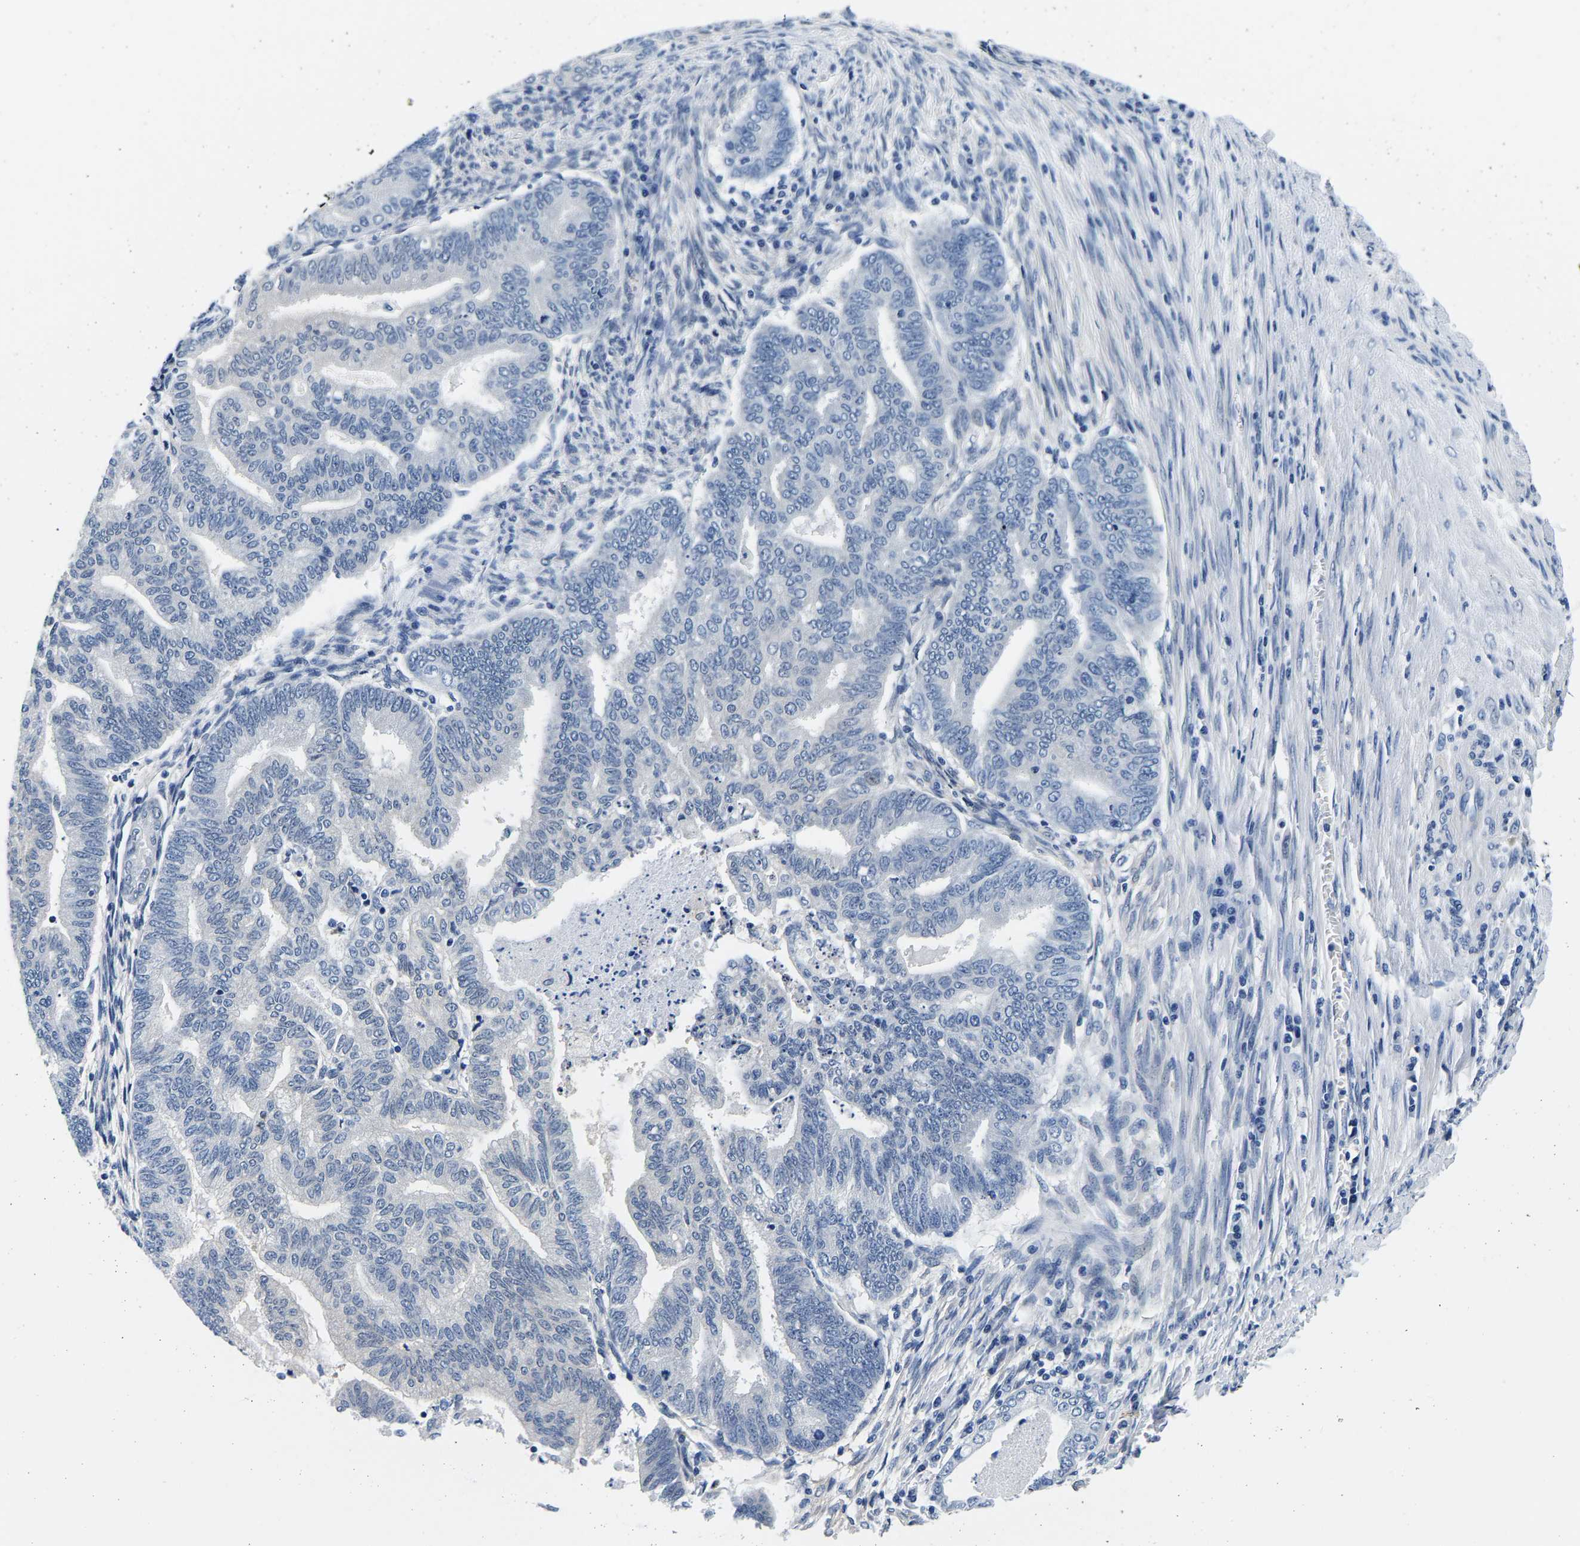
{"staining": {"intensity": "negative", "quantity": "none", "location": "none"}, "tissue": "endometrial cancer", "cell_type": "Tumor cells", "image_type": "cancer", "snomed": [{"axis": "morphology", "description": "Polyp, NOS"}, {"axis": "morphology", "description": "Adenocarcinoma, NOS"}, {"axis": "morphology", "description": "Adenoma, NOS"}, {"axis": "topography", "description": "Endometrium"}], "caption": "Immunohistochemical staining of human adenoma (endometrial) shows no significant staining in tumor cells.", "gene": "ACO1", "patient": {"sex": "female", "age": 79}}